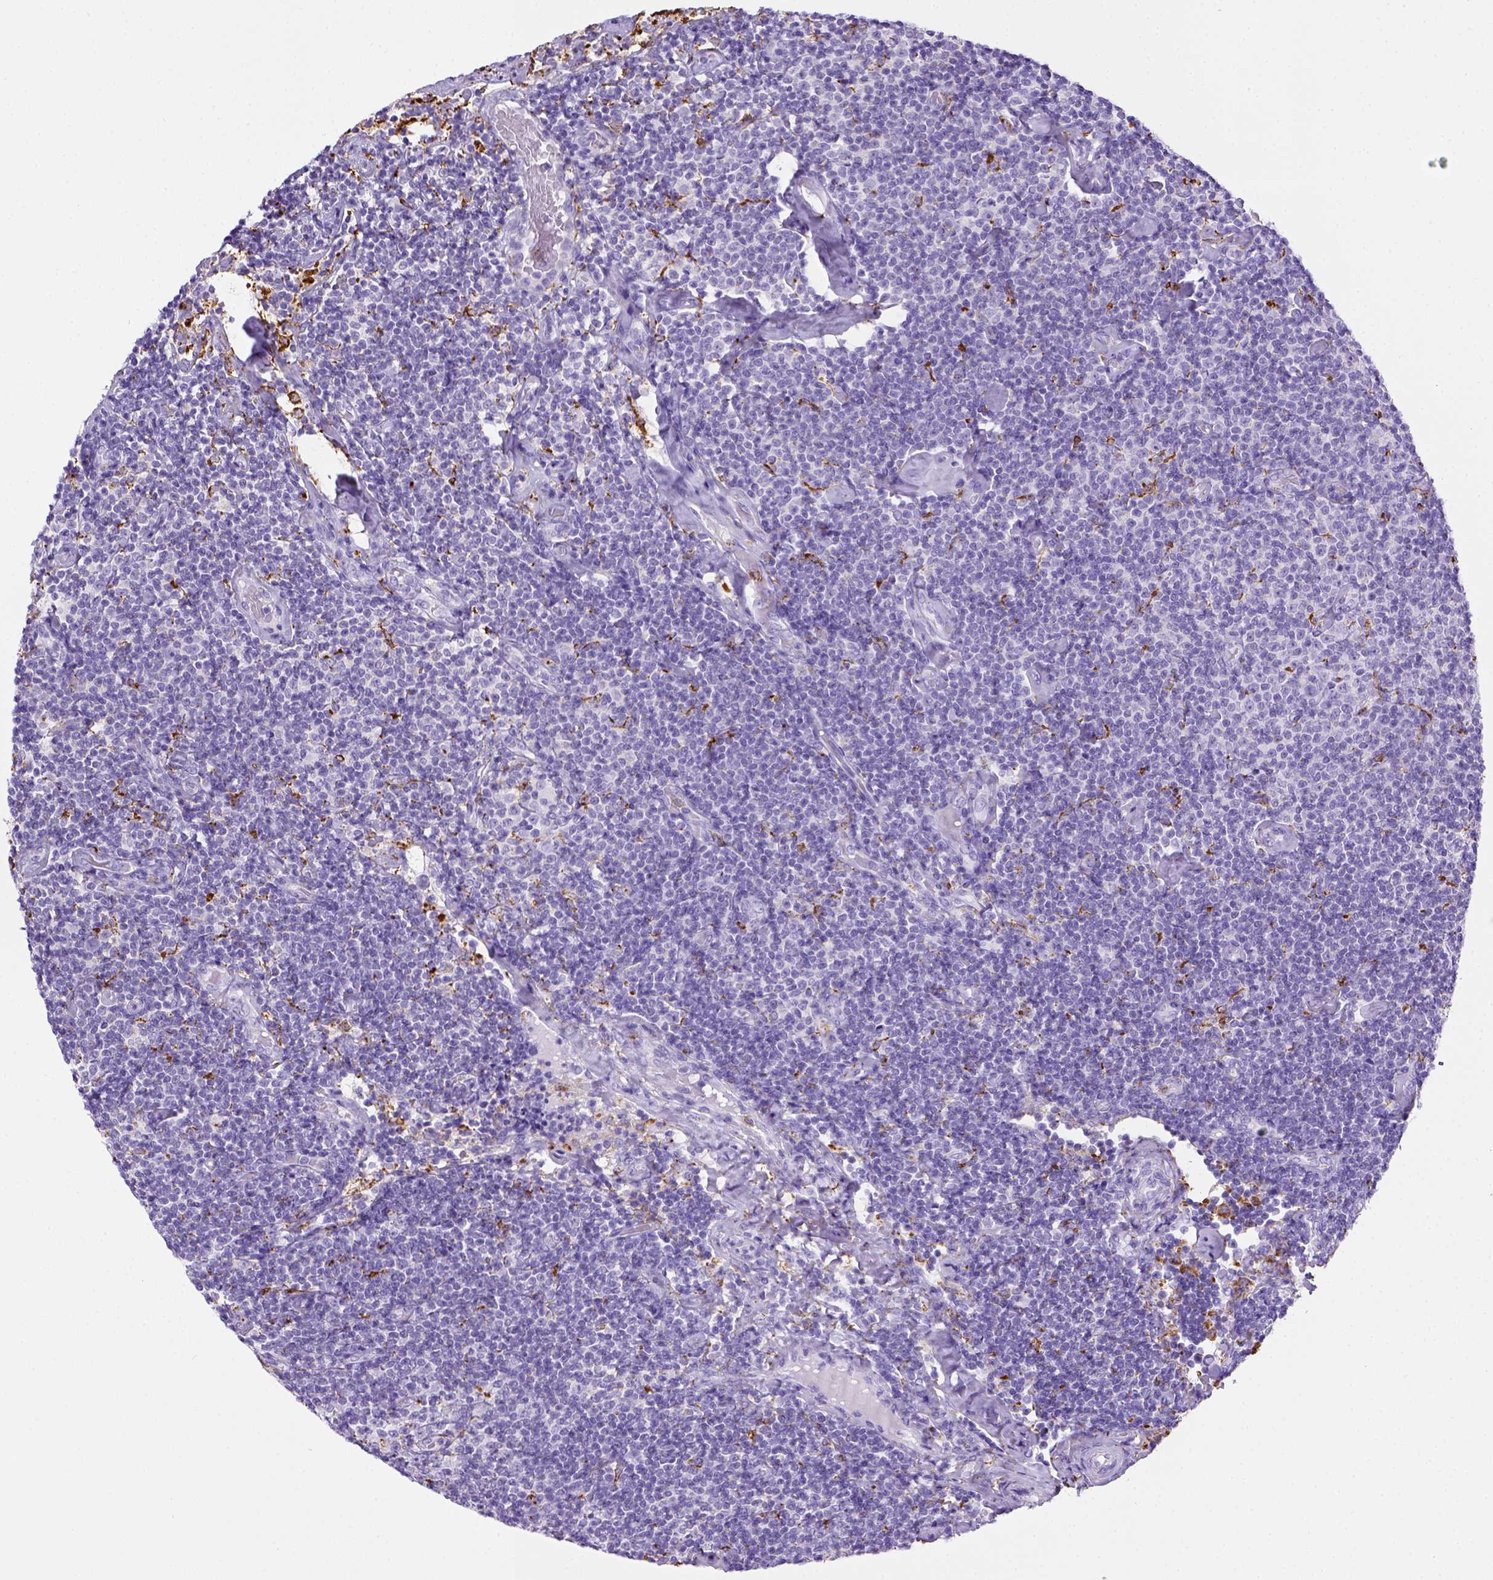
{"staining": {"intensity": "negative", "quantity": "none", "location": "none"}, "tissue": "lymphoma", "cell_type": "Tumor cells", "image_type": "cancer", "snomed": [{"axis": "morphology", "description": "Malignant lymphoma, non-Hodgkin's type, Low grade"}, {"axis": "topography", "description": "Lymph node"}], "caption": "IHC micrograph of malignant lymphoma, non-Hodgkin's type (low-grade) stained for a protein (brown), which reveals no expression in tumor cells. The staining is performed using DAB brown chromogen with nuclei counter-stained in using hematoxylin.", "gene": "CD68", "patient": {"sex": "male", "age": 81}}